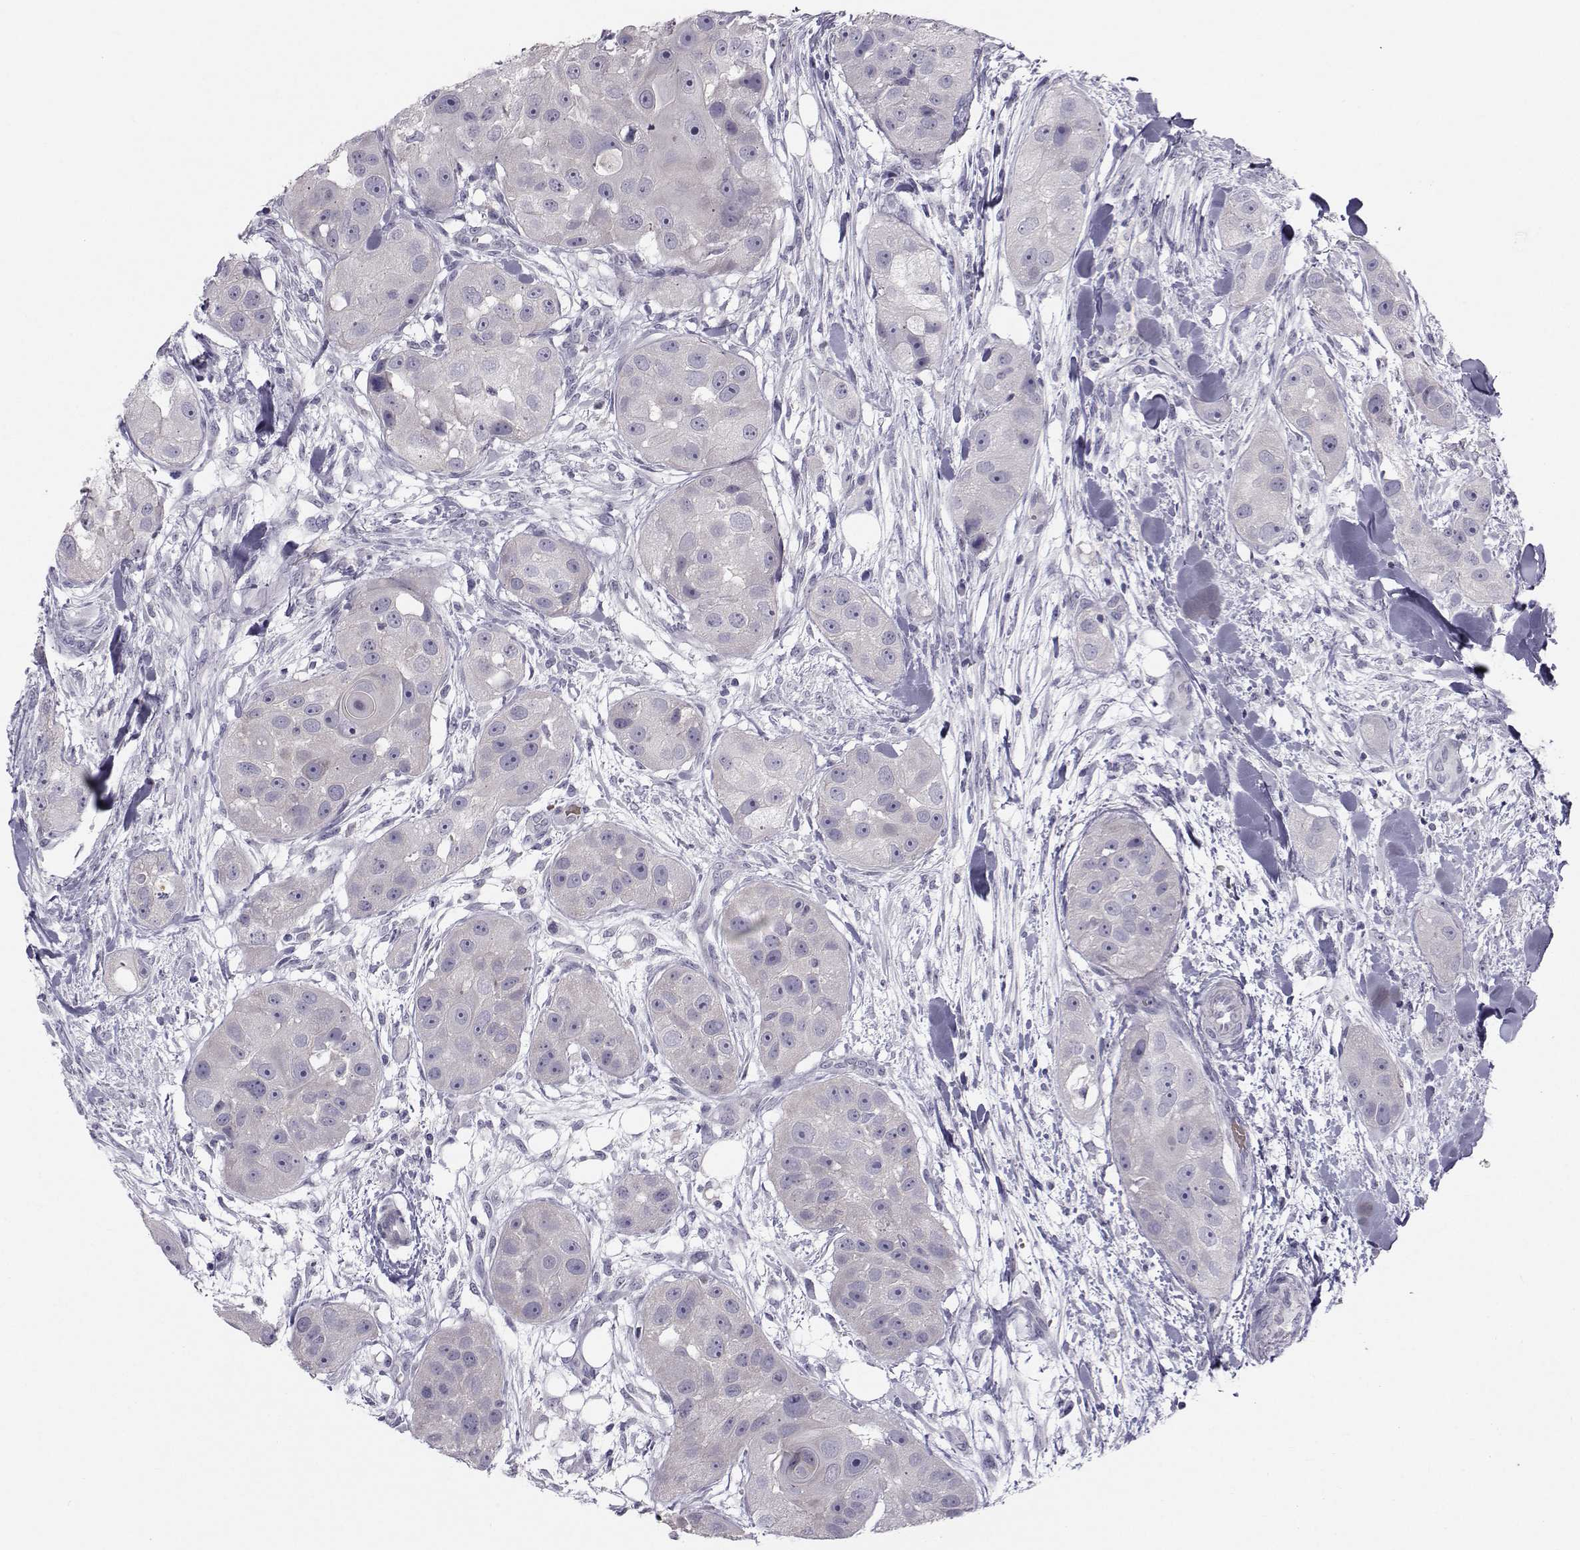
{"staining": {"intensity": "negative", "quantity": "none", "location": "none"}, "tissue": "head and neck cancer", "cell_type": "Tumor cells", "image_type": "cancer", "snomed": [{"axis": "morphology", "description": "Squamous cell carcinoma, NOS"}, {"axis": "topography", "description": "Head-Neck"}], "caption": "Immunohistochemistry of head and neck cancer demonstrates no positivity in tumor cells.", "gene": "GARIN3", "patient": {"sex": "male", "age": 51}}